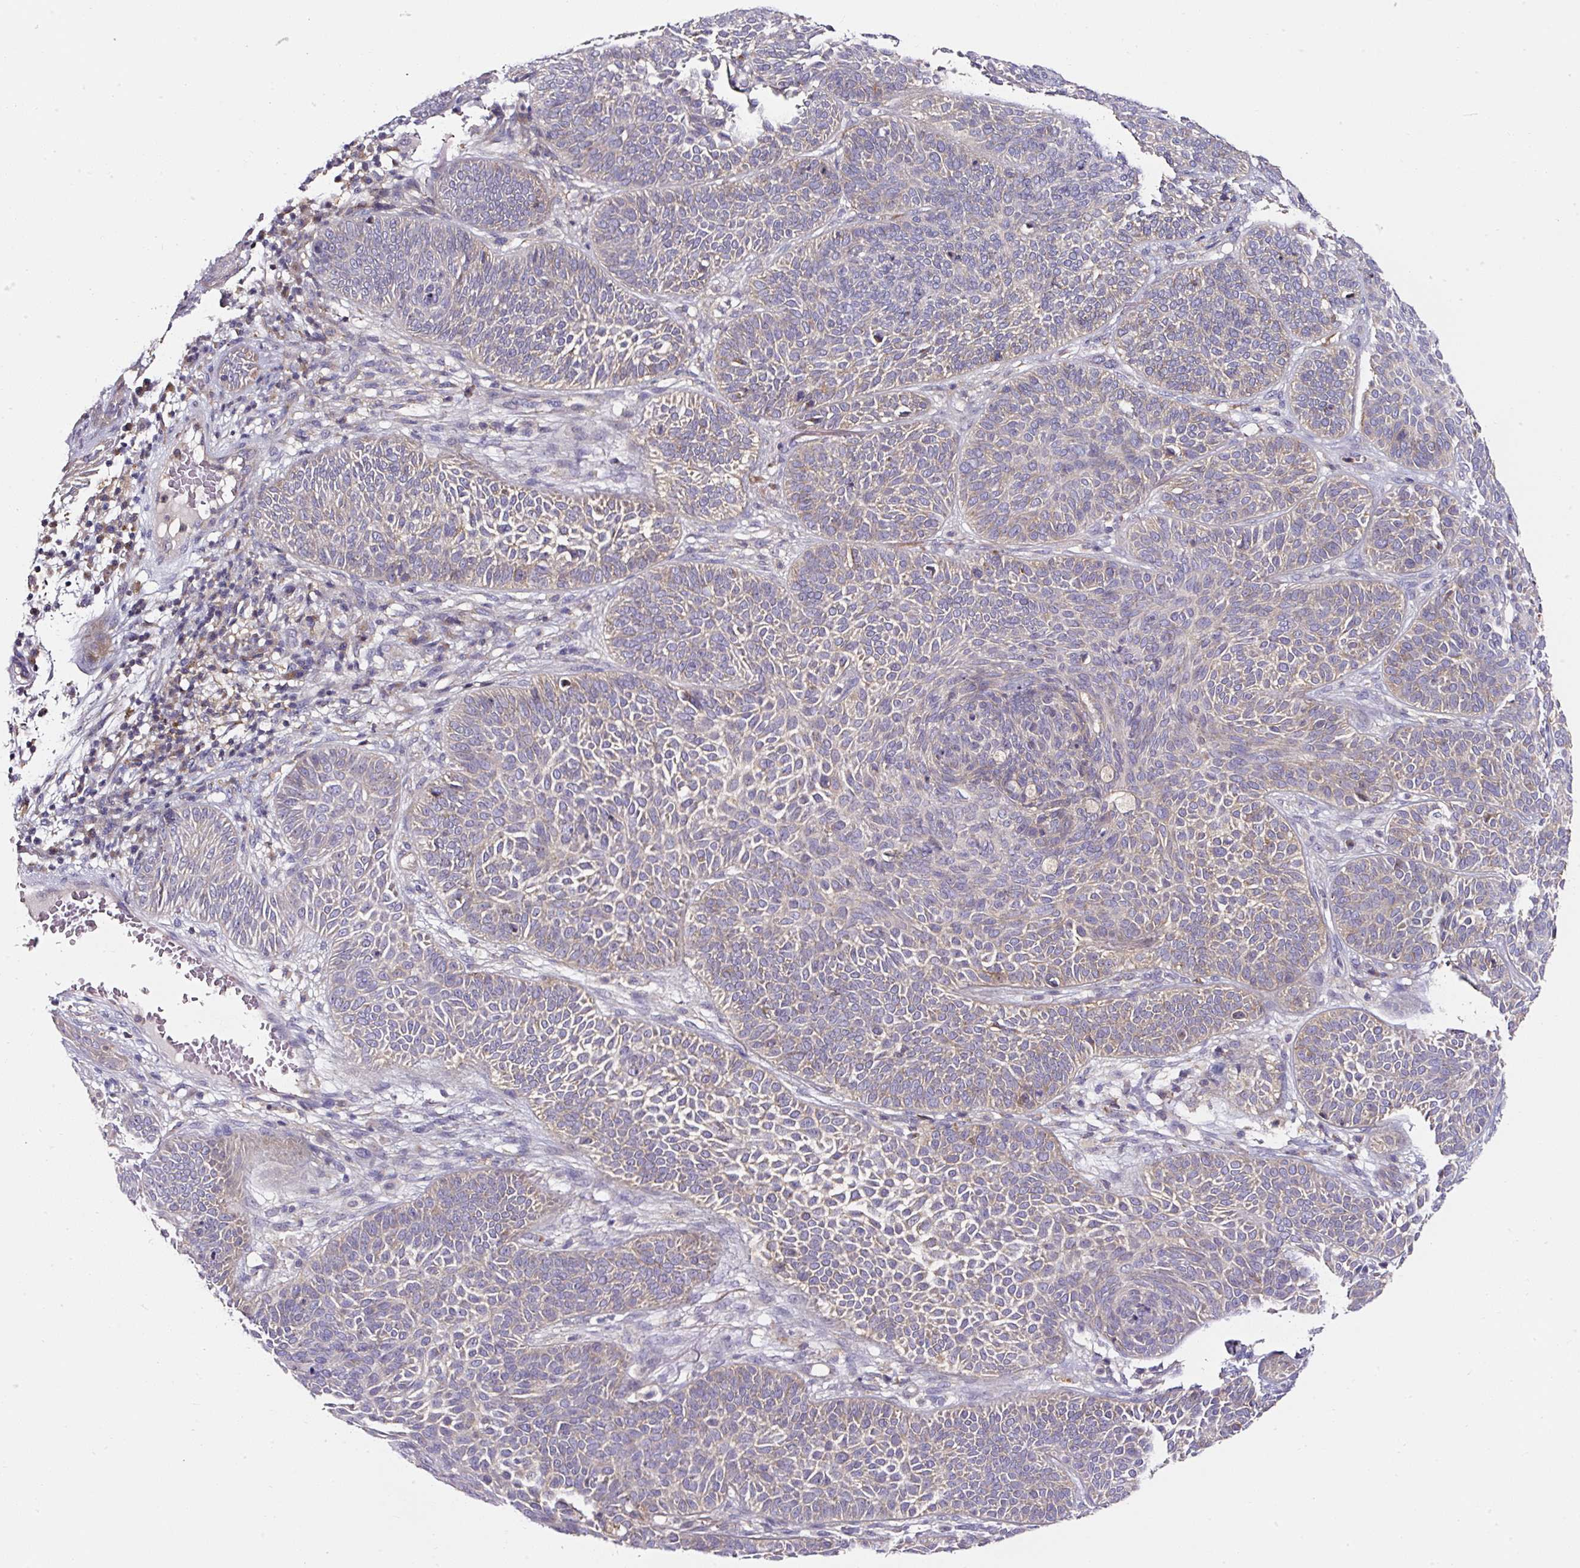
{"staining": {"intensity": "weak", "quantity": "25%-75%", "location": "cytoplasmic/membranous"}, "tissue": "skin cancer", "cell_type": "Tumor cells", "image_type": "cancer", "snomed": [{"axis": "morphology", "description": "Basal cell carcinoma"}, {"axis": "topography", "description": "Skin"}], "caption": "About 25%-75% of tumor cells in human basal cell carcinoma (skin) reveal weak cytoplasmic/membranous protein staining as visualized by brown immunohistochemical staining.", "gene": "NAPA", "patient": {"sex": "male", "age": 85}}